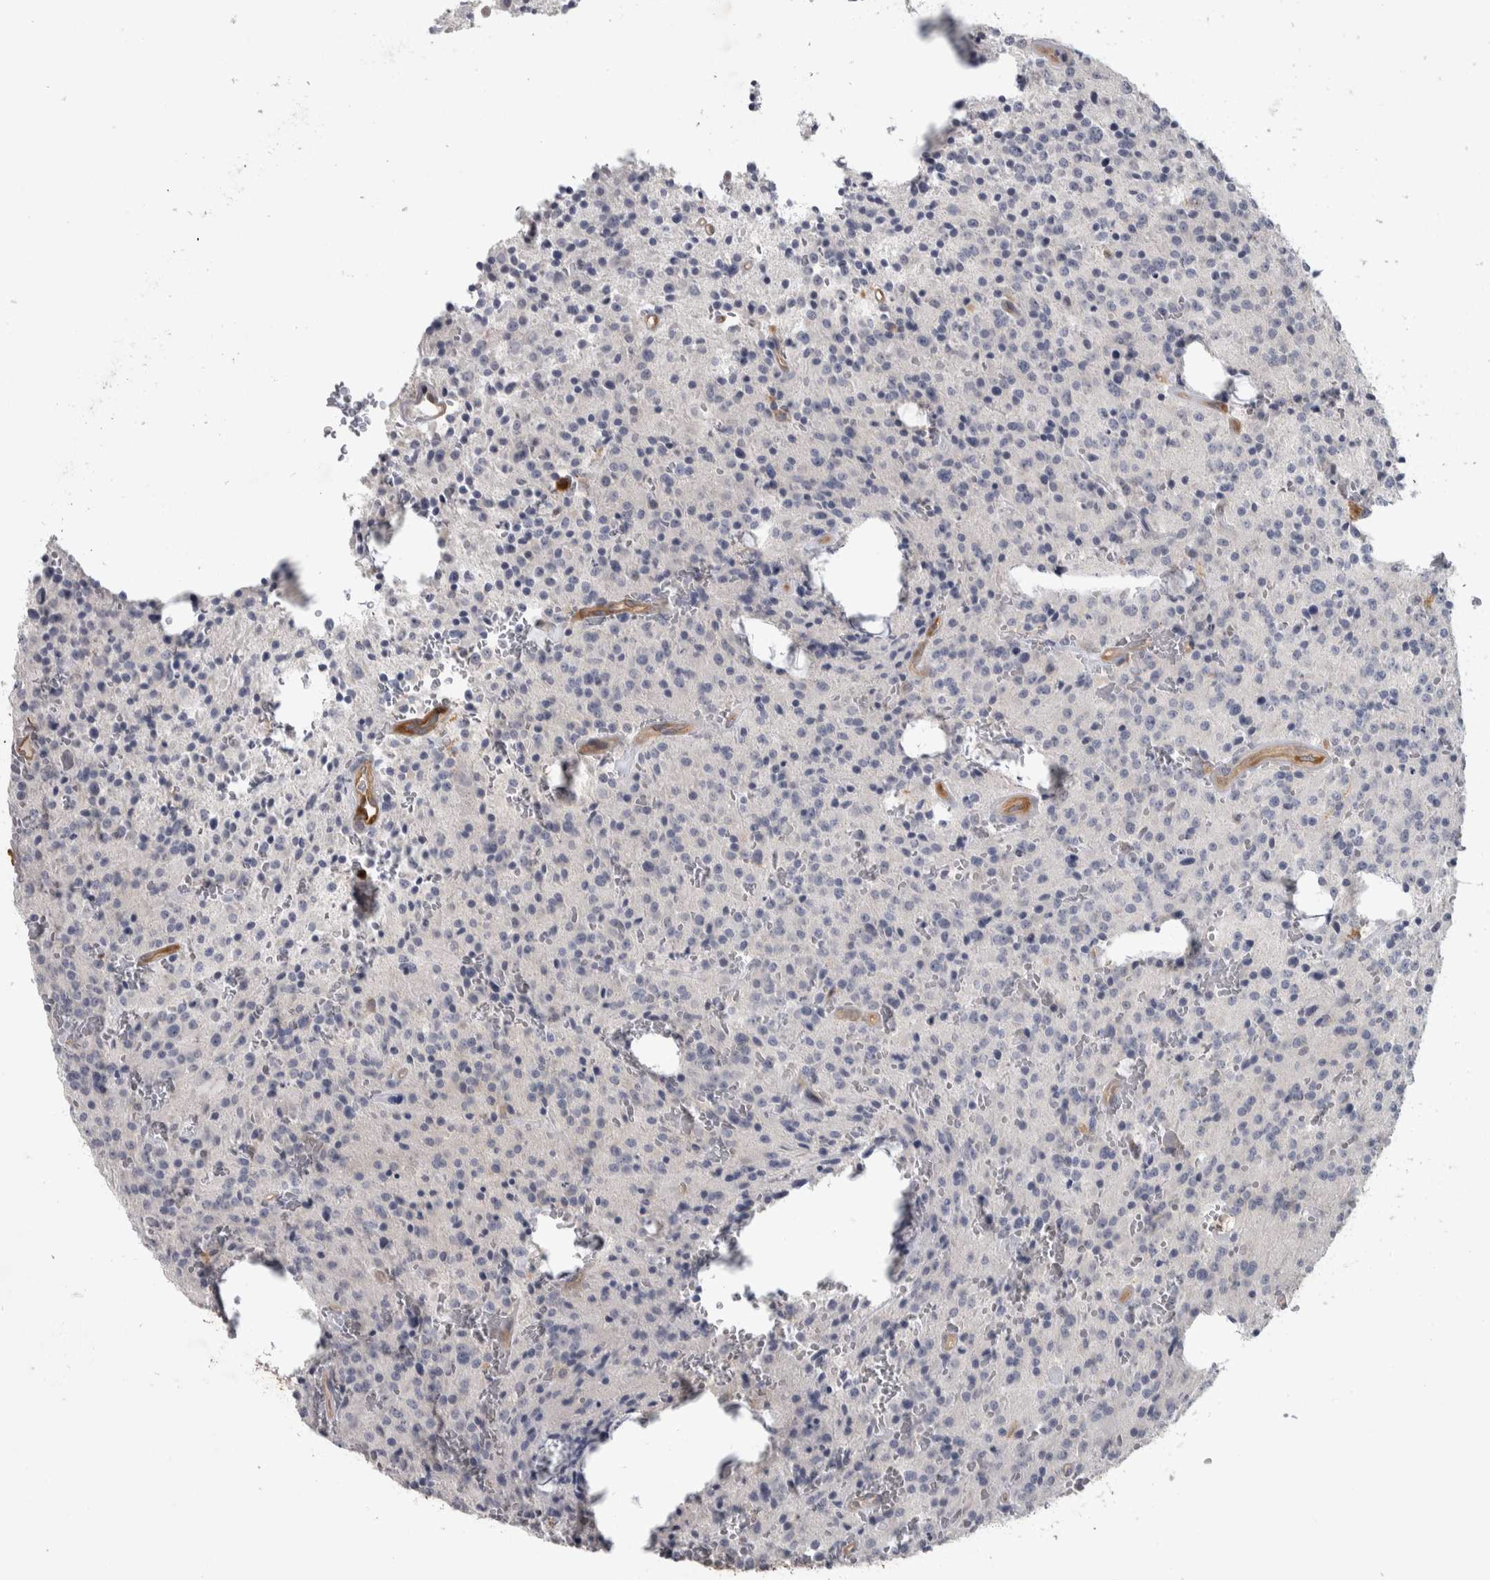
{"staining": {"intensity": "negative", "quantity": "none", "location": "none"}, "tissue": "glioma", "cell_type": "Tumor cells", "image_type": "cancer", "snomed": [{"axis": "morphology", "description": "Glioma, malignant, Low grade"}, {"axis": "topography", "description": "Brain"}], "caption": "Immunohistochemistry (IHC) of glioma reveals no staining in tumor cells. (Stains: DAB immunohistochemistry (IHC) with hematoxylin counter stain, Microscopy: brightfield microscopy at high magnification).", "gene": "NFKB2", "patient": {"sex": "male", "age": 58}}